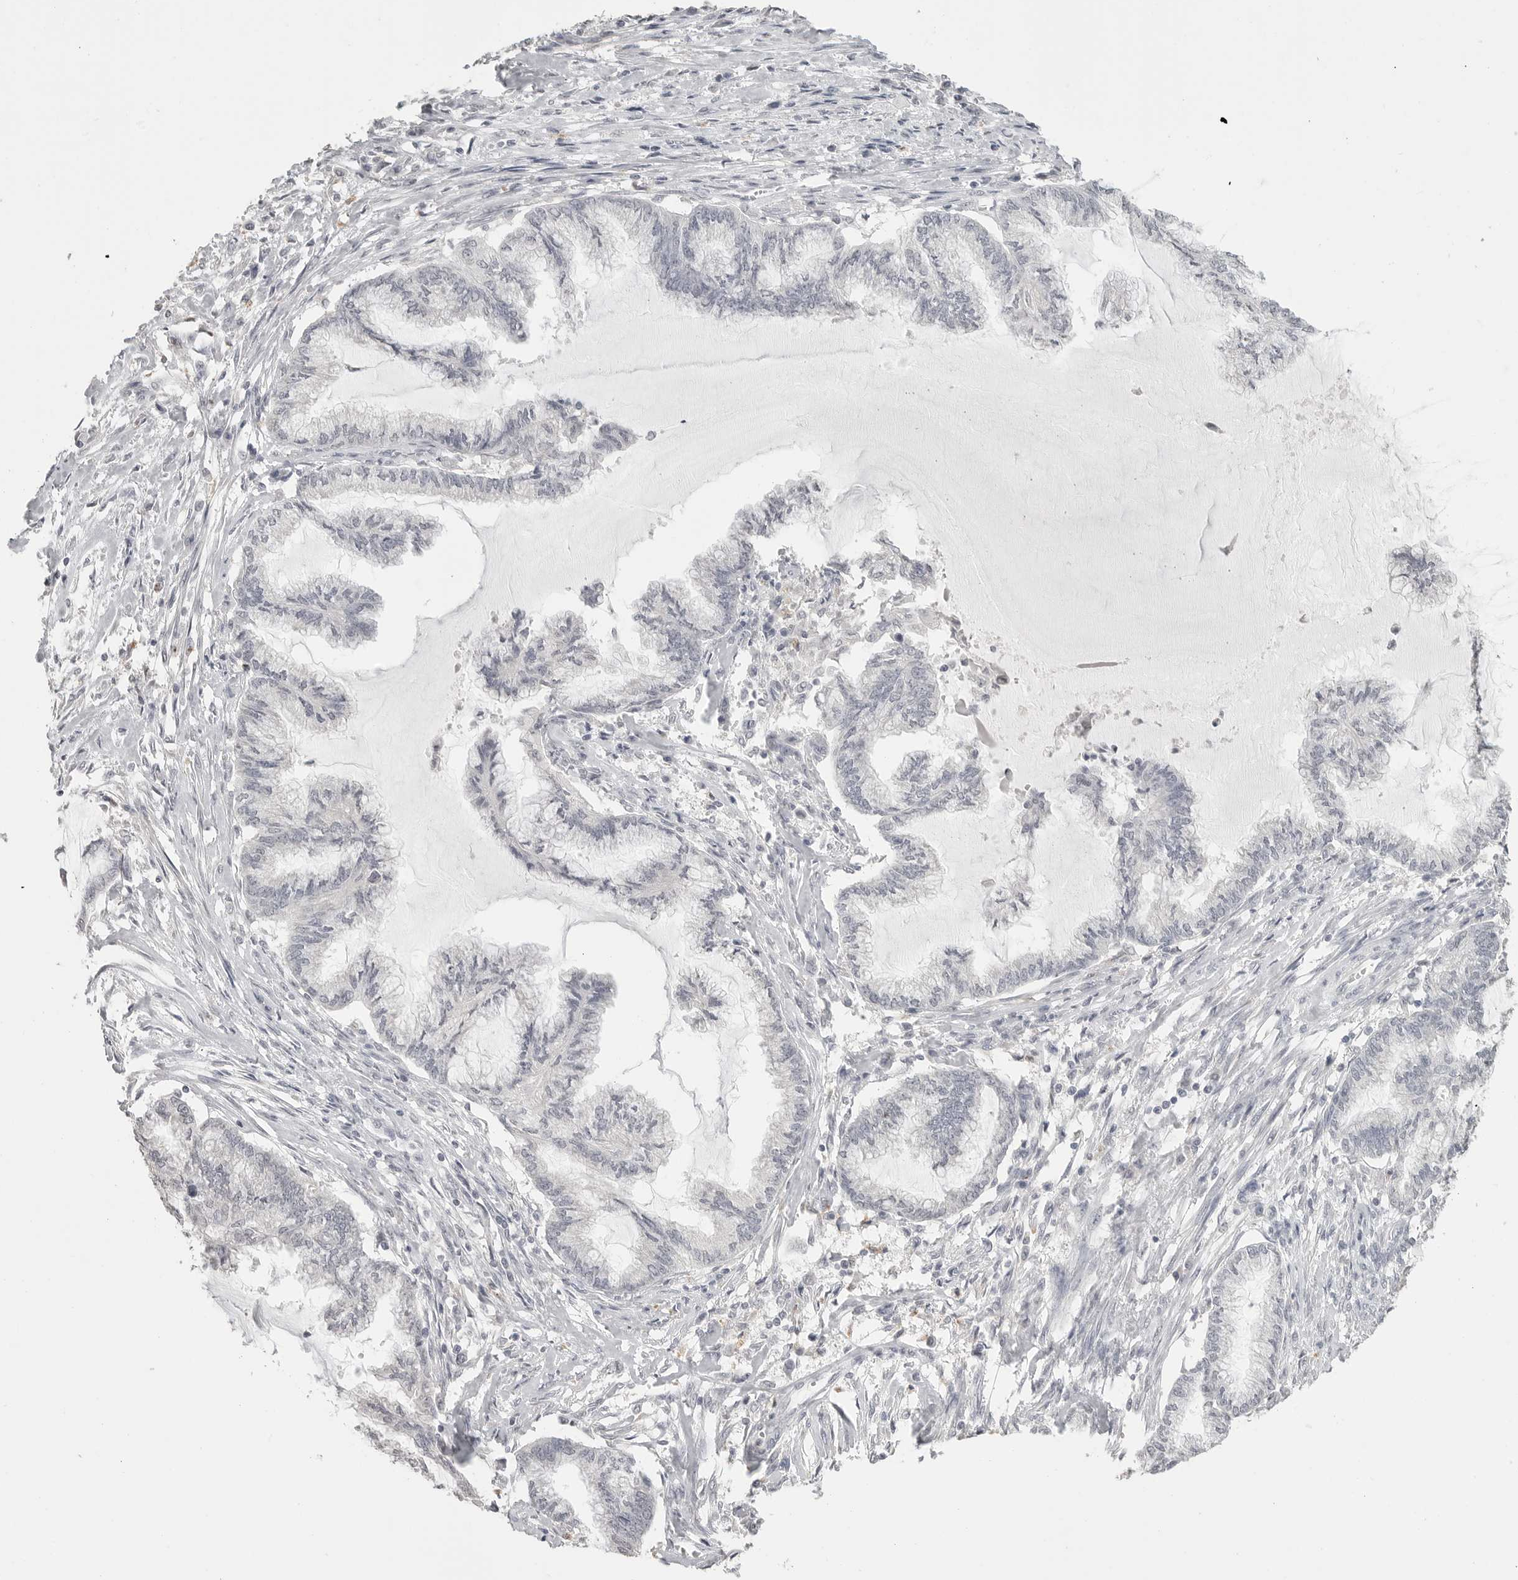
{"staining": {"intensity": "negative", "quantity": "none", "location": "none"}, "tissue": "endometrial cancer", "cell_type": "Tumor cells", "image_type": "cancer", "snomed": [{"axis": "morphology", "description": "Adenocarcinoma, NOS"}, {"axis": "topography", "description": "Endometrium"}], "caption": "Immunohistochemistry of endometrial cancer shows no staining in tumor cells.", "gene": "PRSS1", "patient": {"sex": "female", "age": 86}}